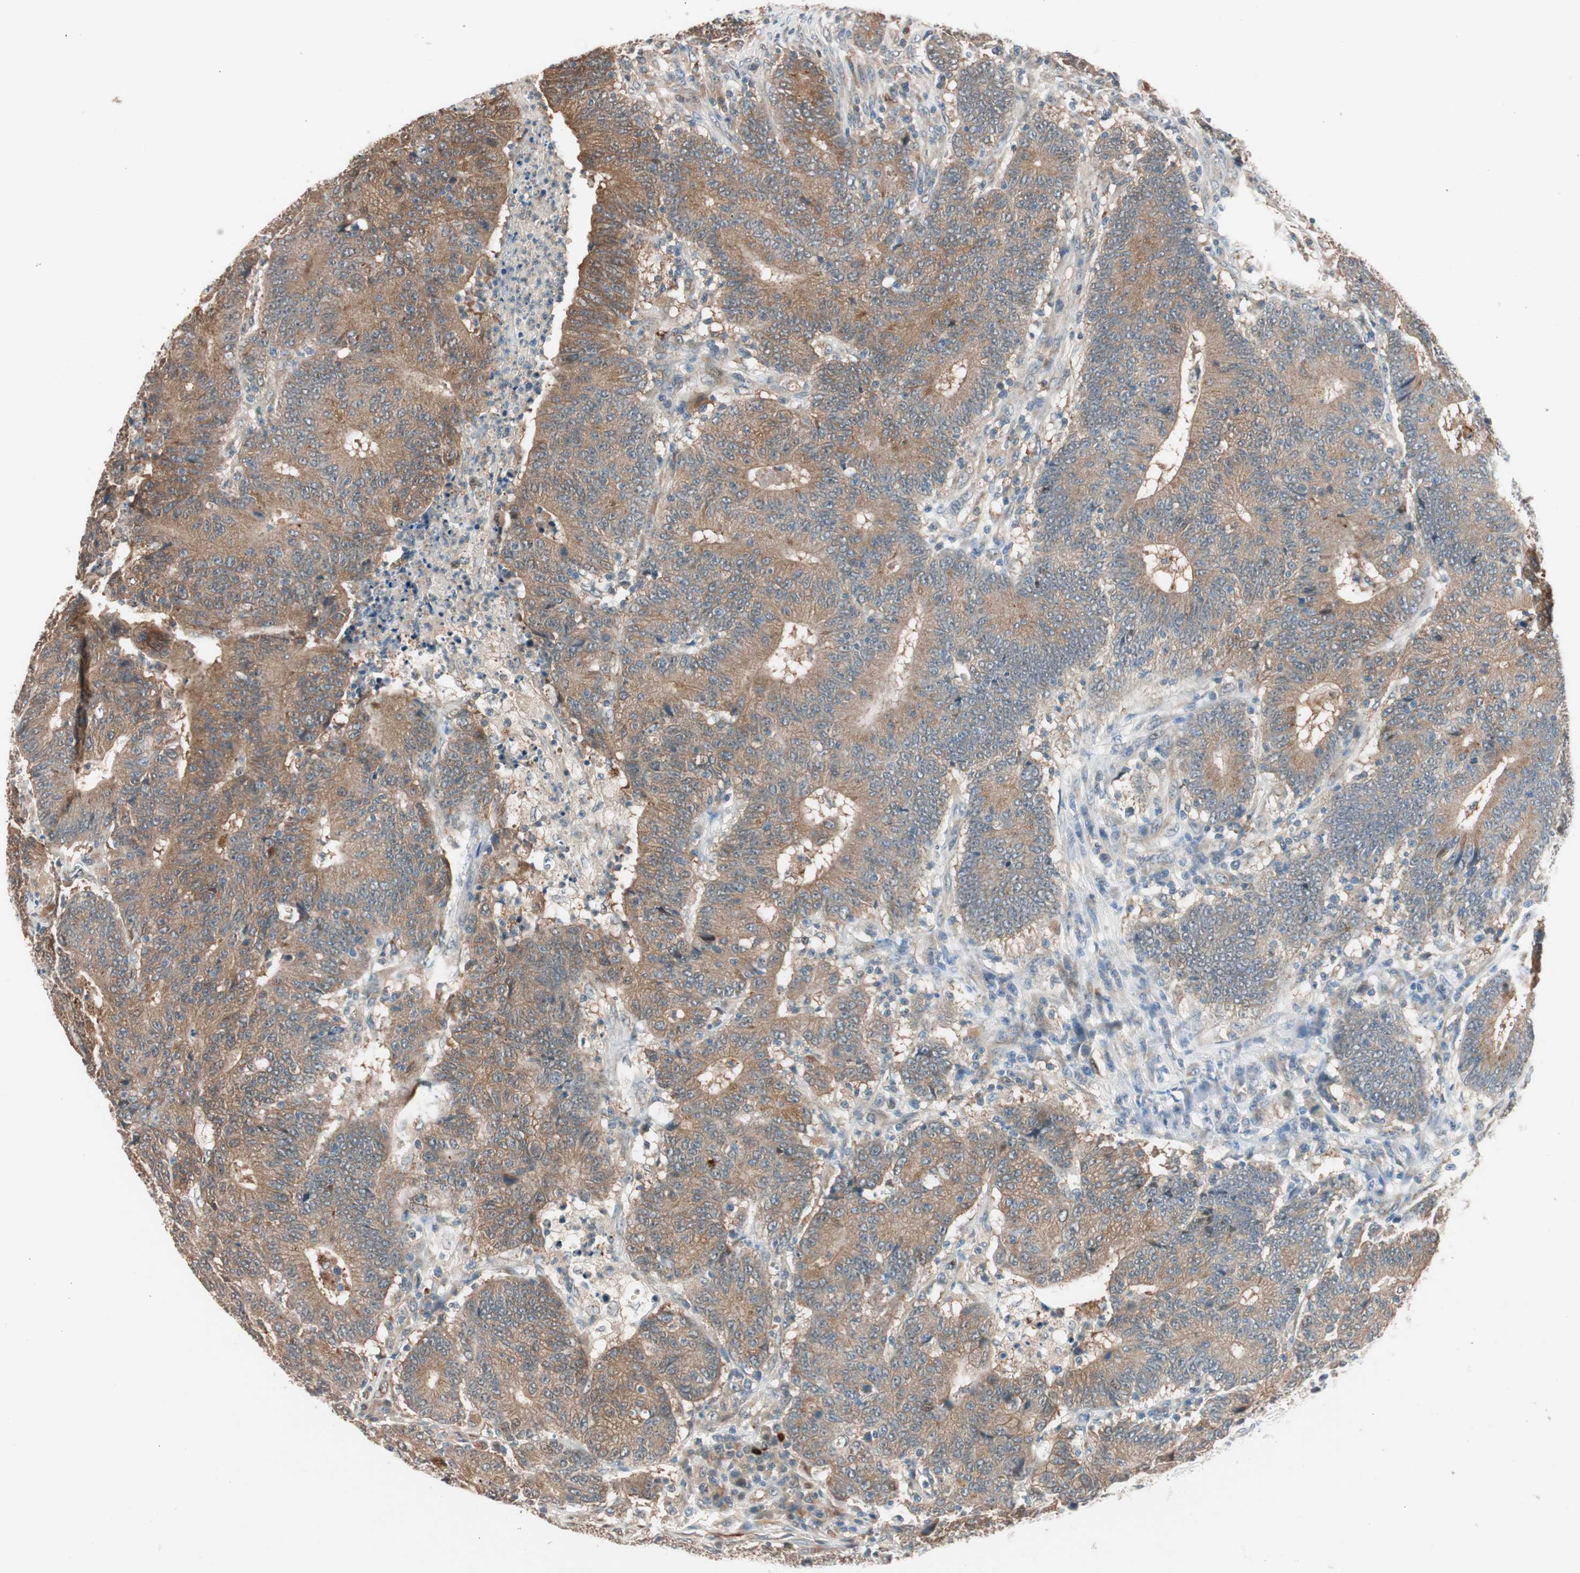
{"staining": {"intensity": "weak", "quantity": ">75%", "location": "cytoplasmic/membranous"}, "tissue": "colorectal cancer", "cell_type": "Tumor cells", "image_type": "cancer", "snomed": [{"axis": "morphology", "description": "Normal tissue, NOS"}, {"axis": "morphology", "description": "Adenocarcinoma, NOS"}, {"axis": "topography", "description": "Colon"}], "caption": "Colorectal adenocarcinoma stained with immunohistochemistry reveals weak cytoplasmic/membranous staining in about >75% of tumor cells.", "gene": "PIK3R3", "patient": {"sex": "female", "age": 75}}